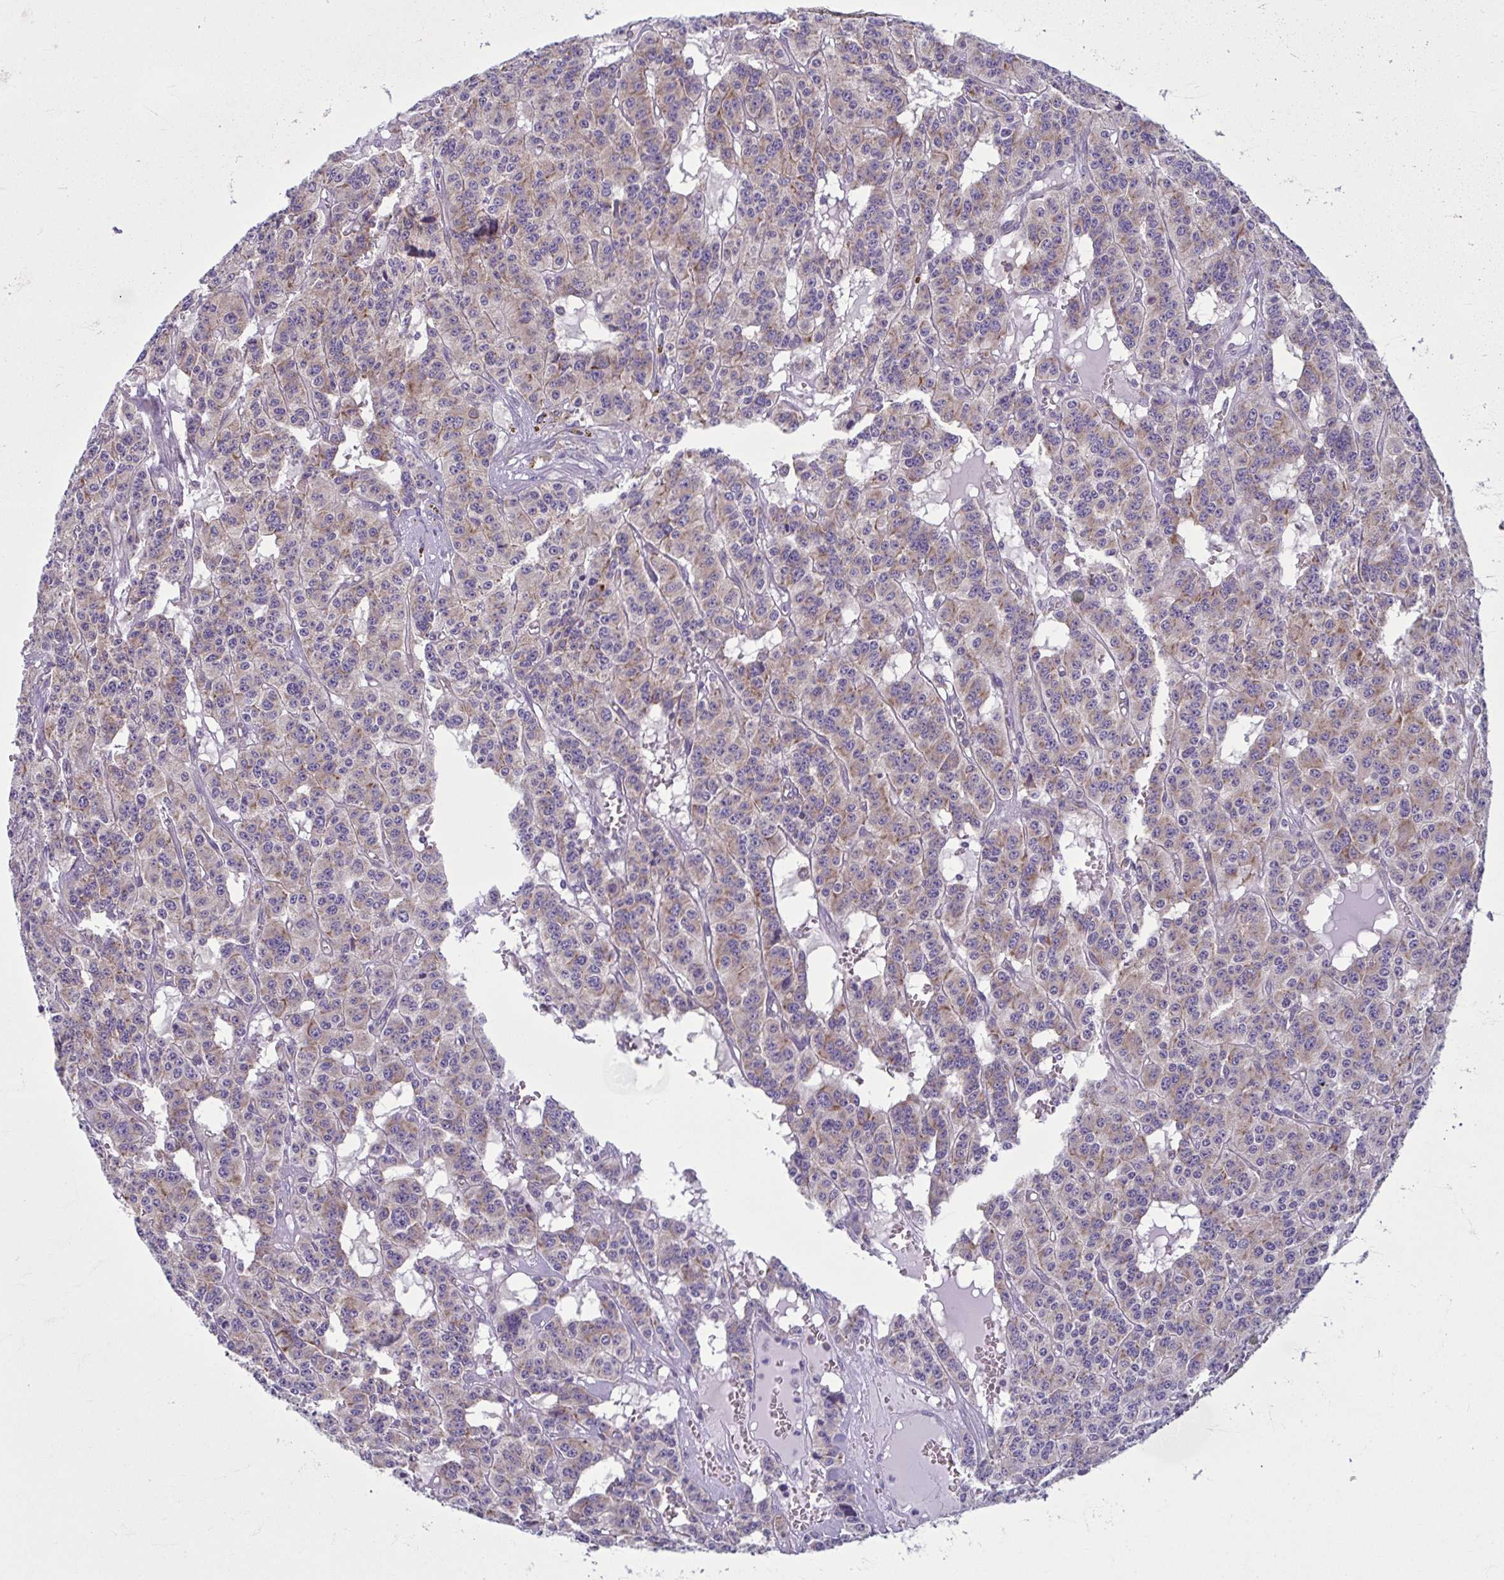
{"staining": {"intensity": "weak", "quantity": "25%-75%", "location": "cytoplasmic/membranous"}, "tissue": "carcinoid", "cell_type": "Tumor cells", "image_type": "cancer", "snomed": [{"axis": "morphology", "description": "Carcinoid, malignant, NOS"}, {"axis": "topography", "description": "Lung"}], "caption": "DAB (3,3'-diaminobenzidine) immunohistochemical staining of human carcinoid reveals weak cytoplasmic/membranous protein staining in about 25%-75% of tumor cells.", "gene": "RPS16", "patient": {"sex": "female", "age": 71}}